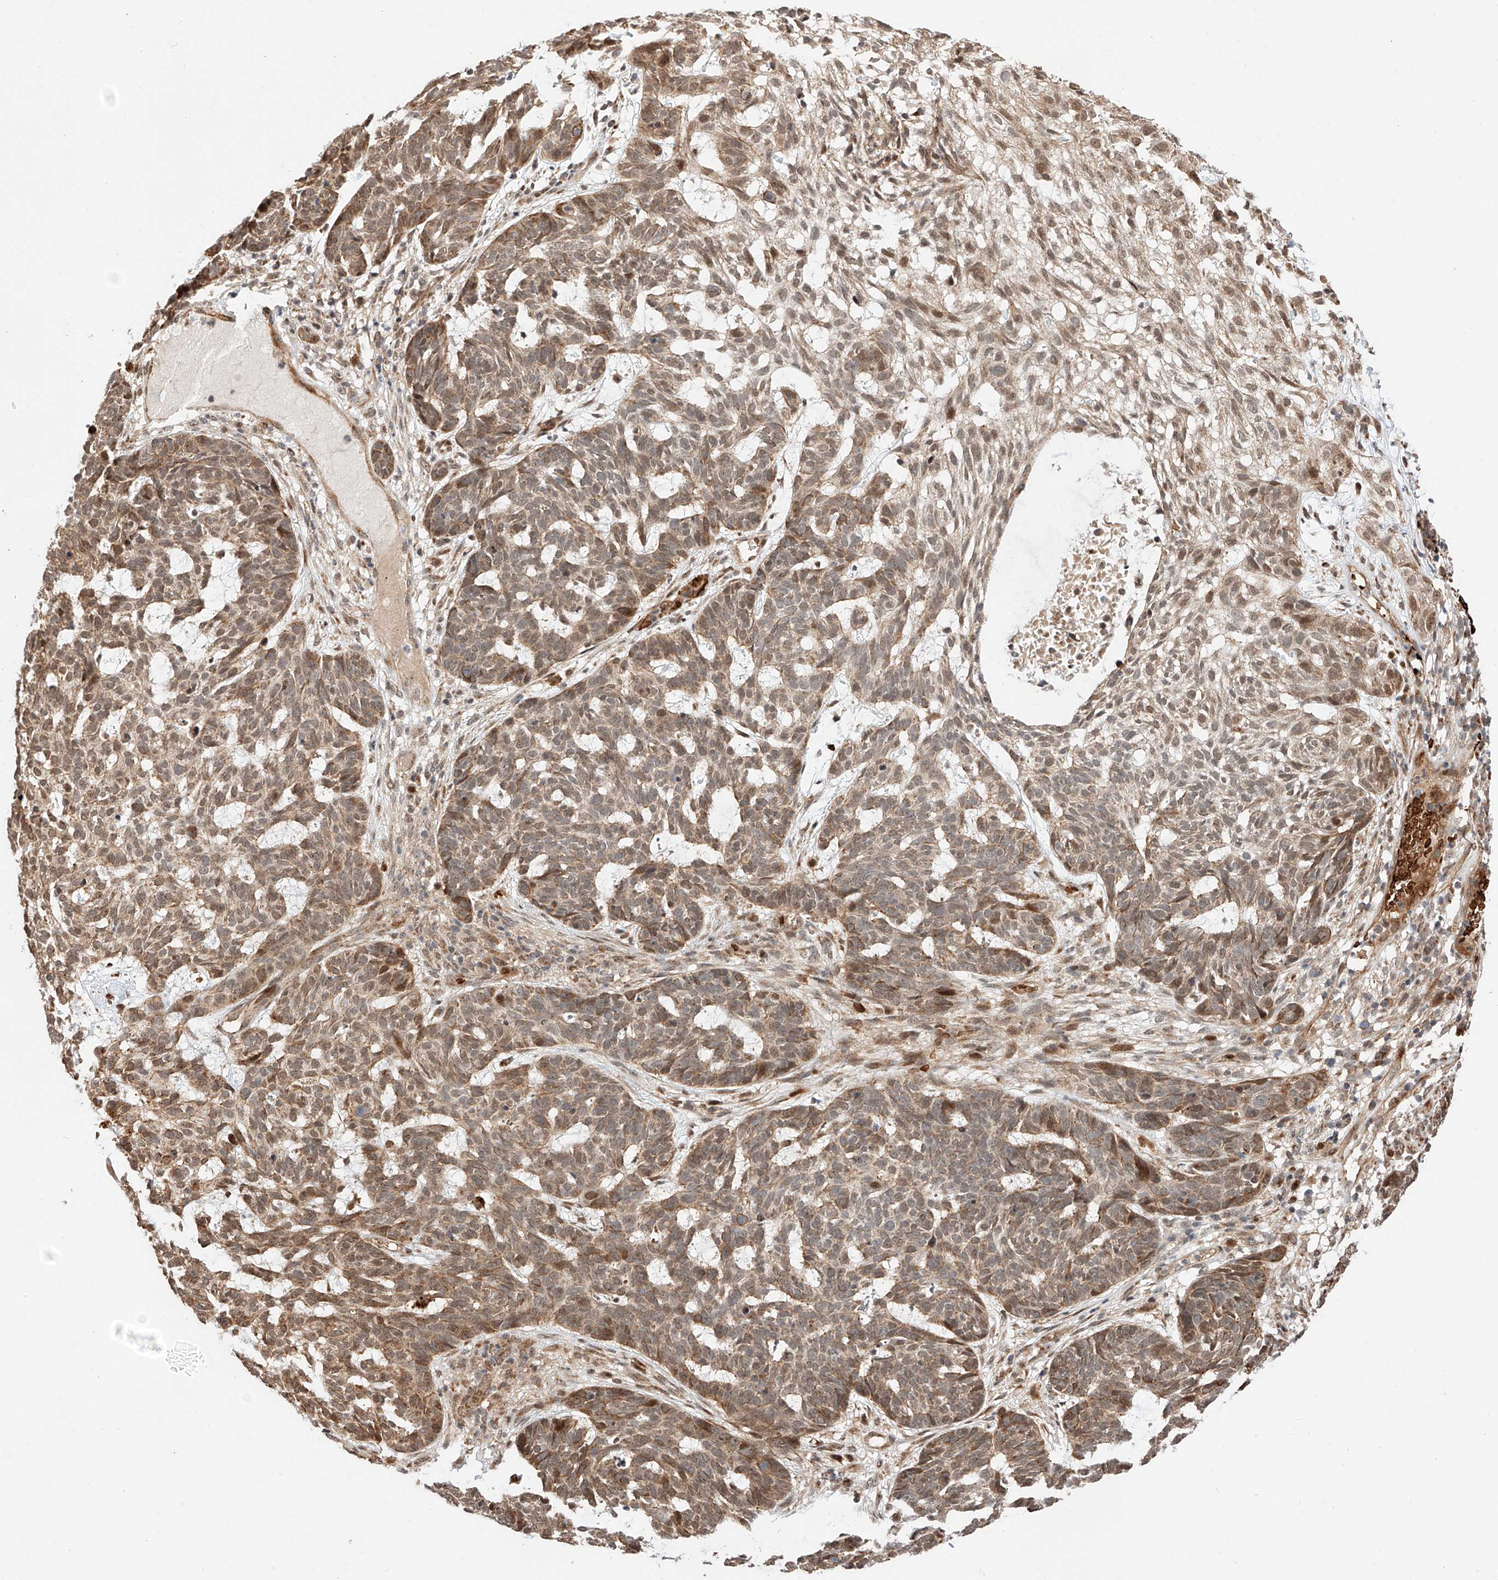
{"staining": {"intensity": "moderate", "quantity": ">75%", "location": "cytoplasmic/membranous,nuclear"}, "tissue": "skin cancer", "cell_type": "Tumor cells", "image_type": "cancer", "snomed": [{"axis": "morphology", "description": "Basal cell carcinoma"}, {"axis": "topography", "description": "Skin"}], "caption": "Immunohistochemical staining of human basal cell carcinoma (skin) demonstrates moderate cytoplasmic/membranous and nuclear protein expression in approximately >75% of tumor cells.", "gene": "THTPA", "patient": {"sex": "male", "age": 85}}